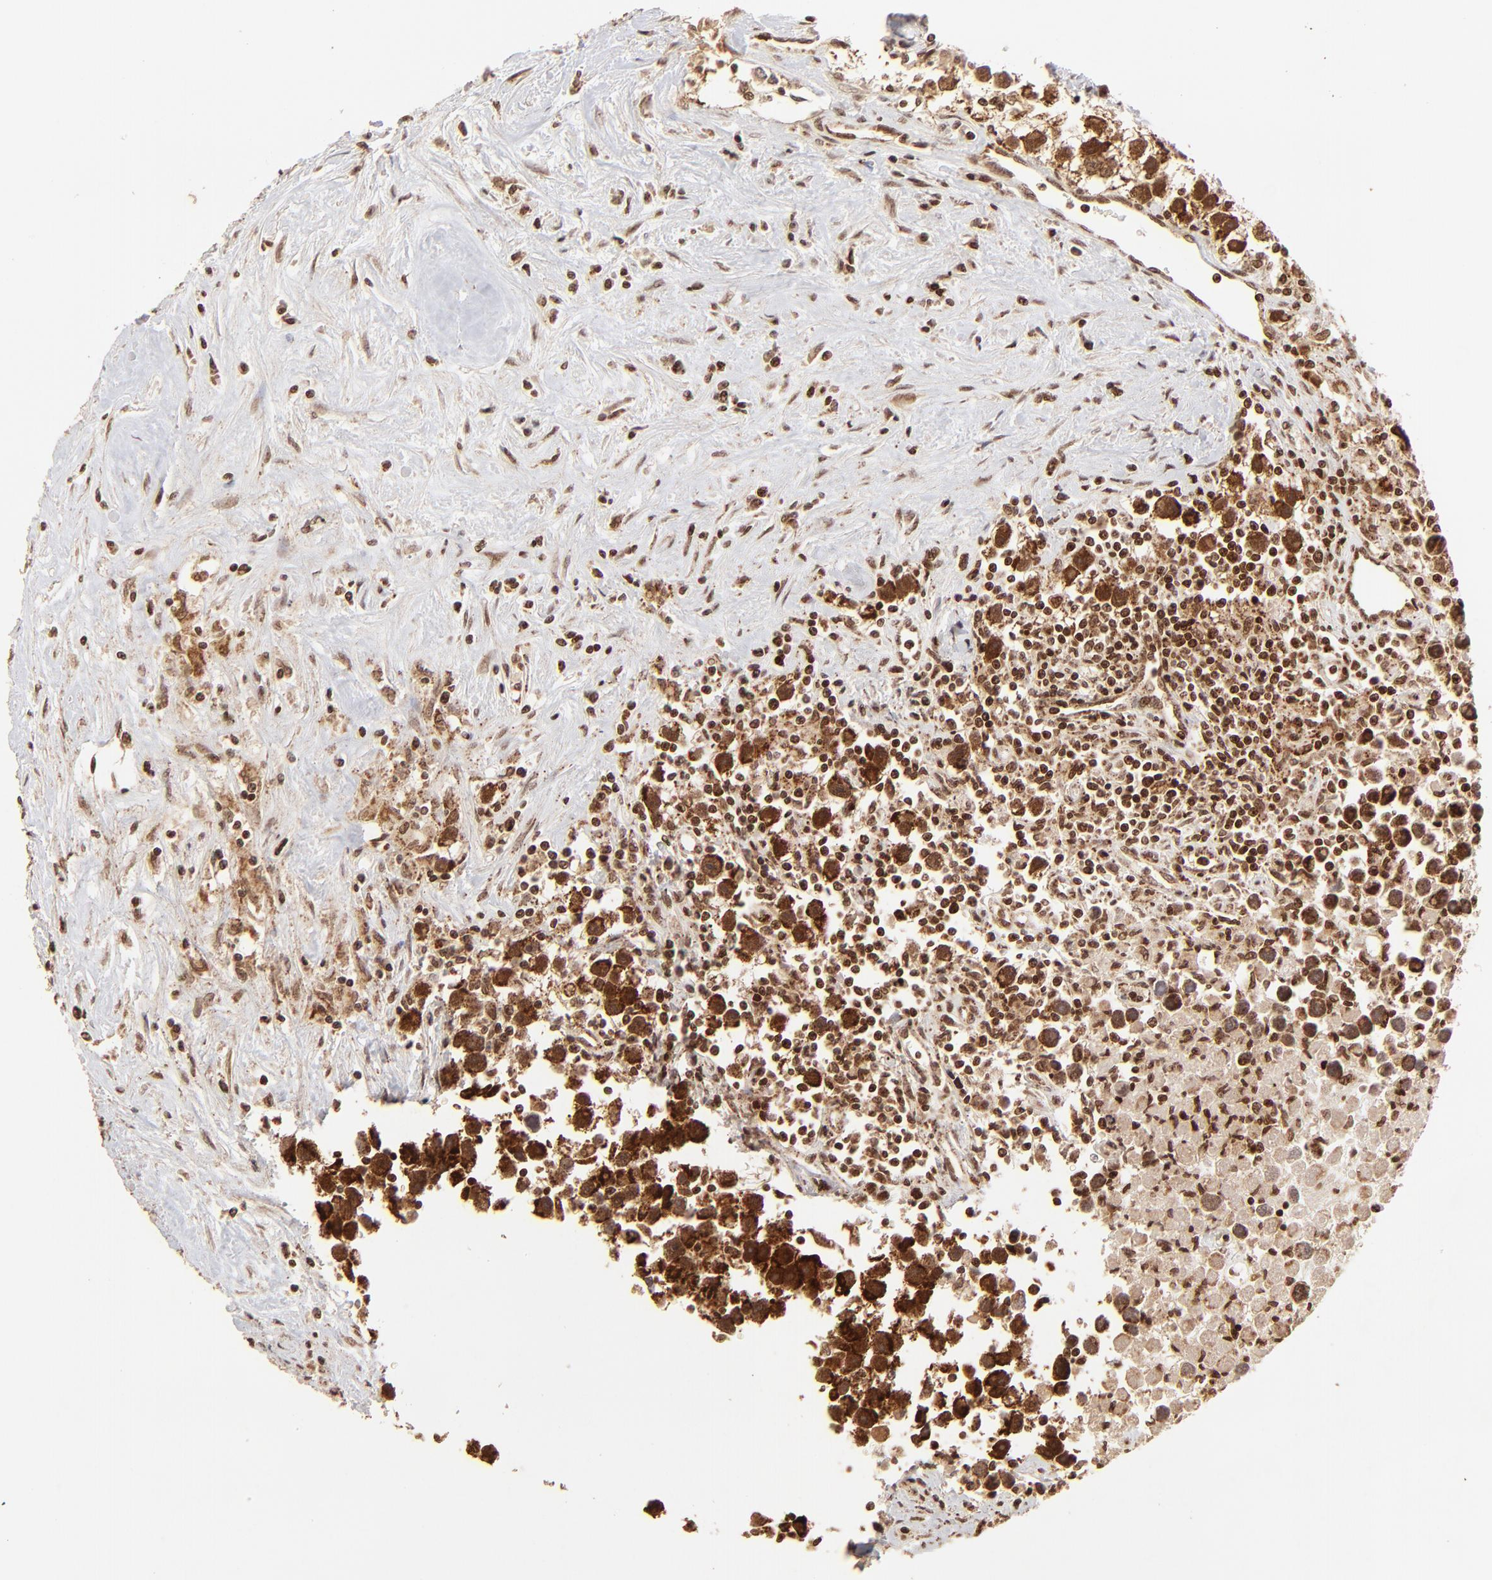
{"staining": {"intensity": "strong", "quantity": ">75%", "location": "cytoplasmic/membranous,nuclear"}, "tissue": "testis cancer", "cell_type": "Tumor cells", "image_type": "cancer", "snomed": [{"axis": "morphology", "description": "Seminoma, NOS"}, {"axis": "topography", "description": "Testis"}], "caption": "Testis cancer stained with DAB immunohistochemistry (IHC) demonstrates high levels of strong cytoplasmic/membranous and nuclear staining in about >75% of tumor cells. Immunohistochemistry (ihc) stains the protein of interest in brown and the nuclei are stained blue.", "gene": "MED15", "patient": {"sex": "male", "age": 43}}